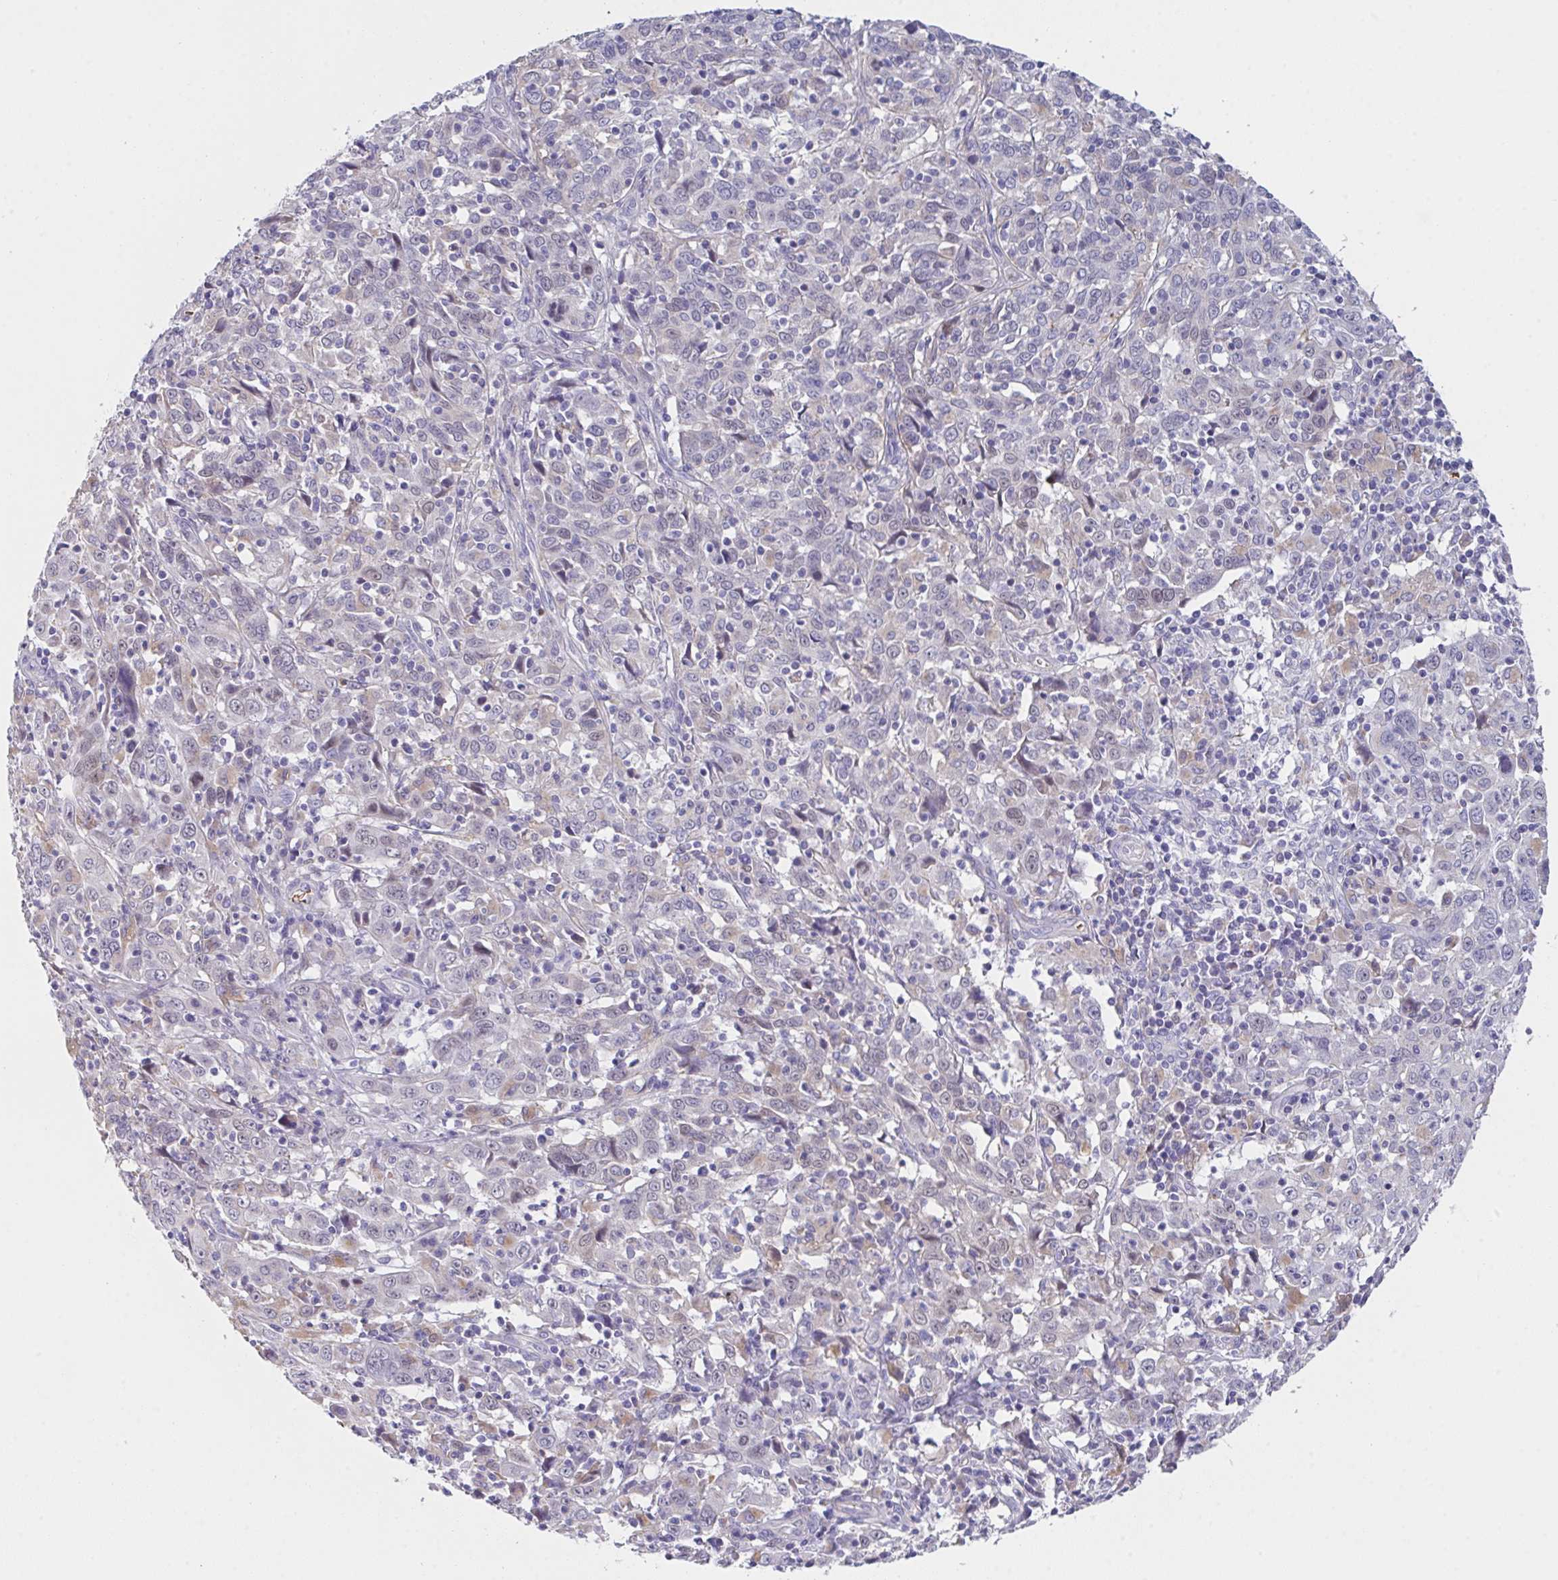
{"staining": {"intensity": "negative", "quantity": "none", "location": "none"}, "tissue": "cervical cancer", "cell_type": "Tumor cells", "image_type": "cancer", "snomed": [{"axis": "morphology", "description": "Squamous cell carcinoma, NOS"}, {"axis": "topography", "description": "Cervix"}], "caption": "Immunohistochemical staining of cervical cancer displays no significant positivity in tumor cells.", "gene": "TFAP2C", "patient": {"sex": "female", "age": 46}}